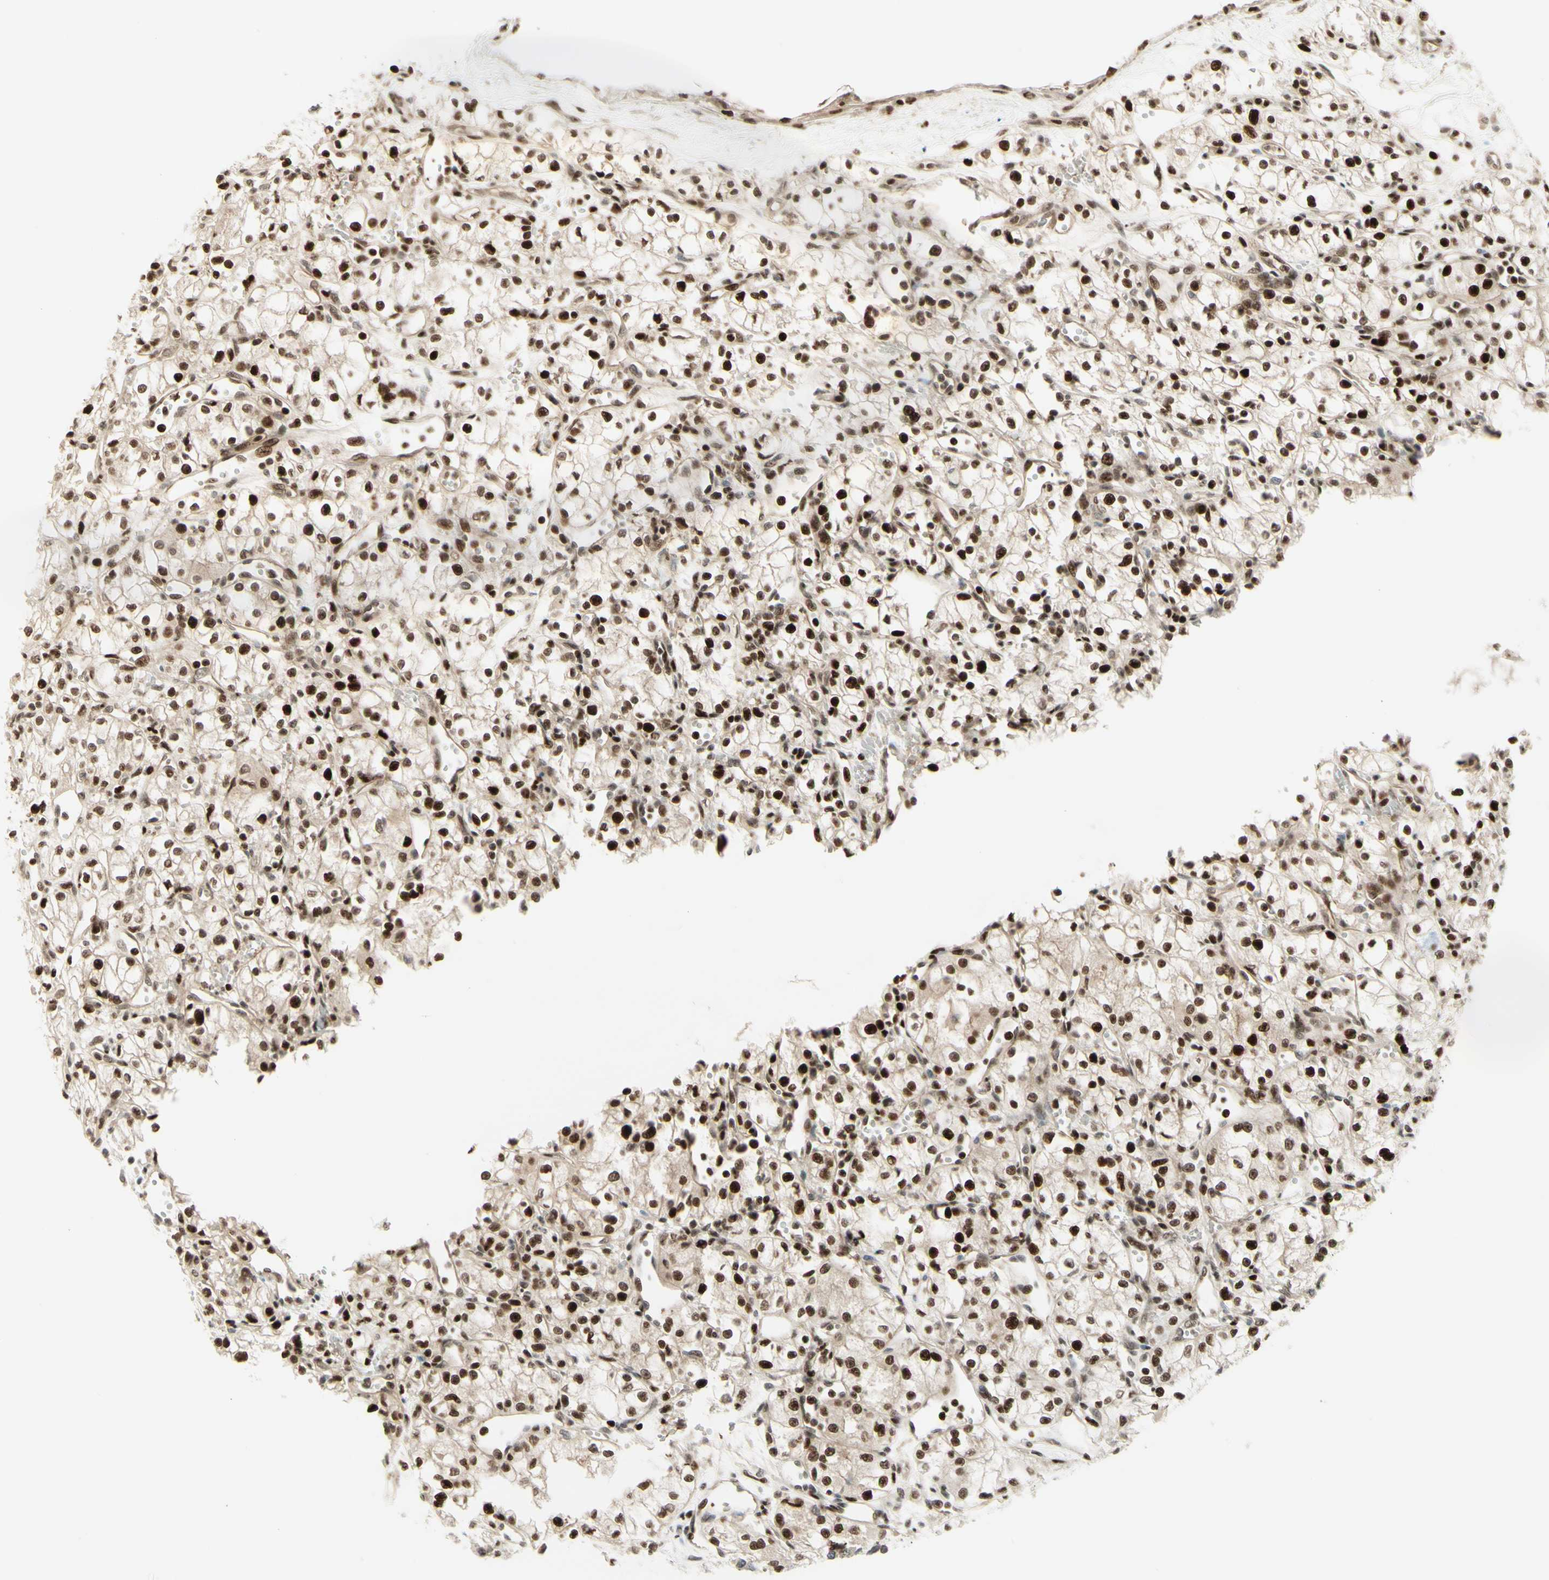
{"staining": {"intensity": "strong", "quantity": ">75%", "location": "cytoplasmic/membranous,nuclear"}, "tissue": "renal cancer", "cell_type": "Tumor cells", "image_type": "cancer", "snomed": [{"axis": "morphology", "description": "Normal tissue, NOS"}, {"axis": "morphology", "description": "Adenocarcinoma, NOS"}, {"axis": "topography", "description": "Kidney"}], "caption": "Approximately >75% of tumor cells in human renal cancer (adenocarcinoma) exhibit strong cytoplasmic/membranous and nuclear protein positivity as visualized by brown immunohistochemical staining.", "gene": "CDKL5", "patient": {"sex": "male", "age": 59}}